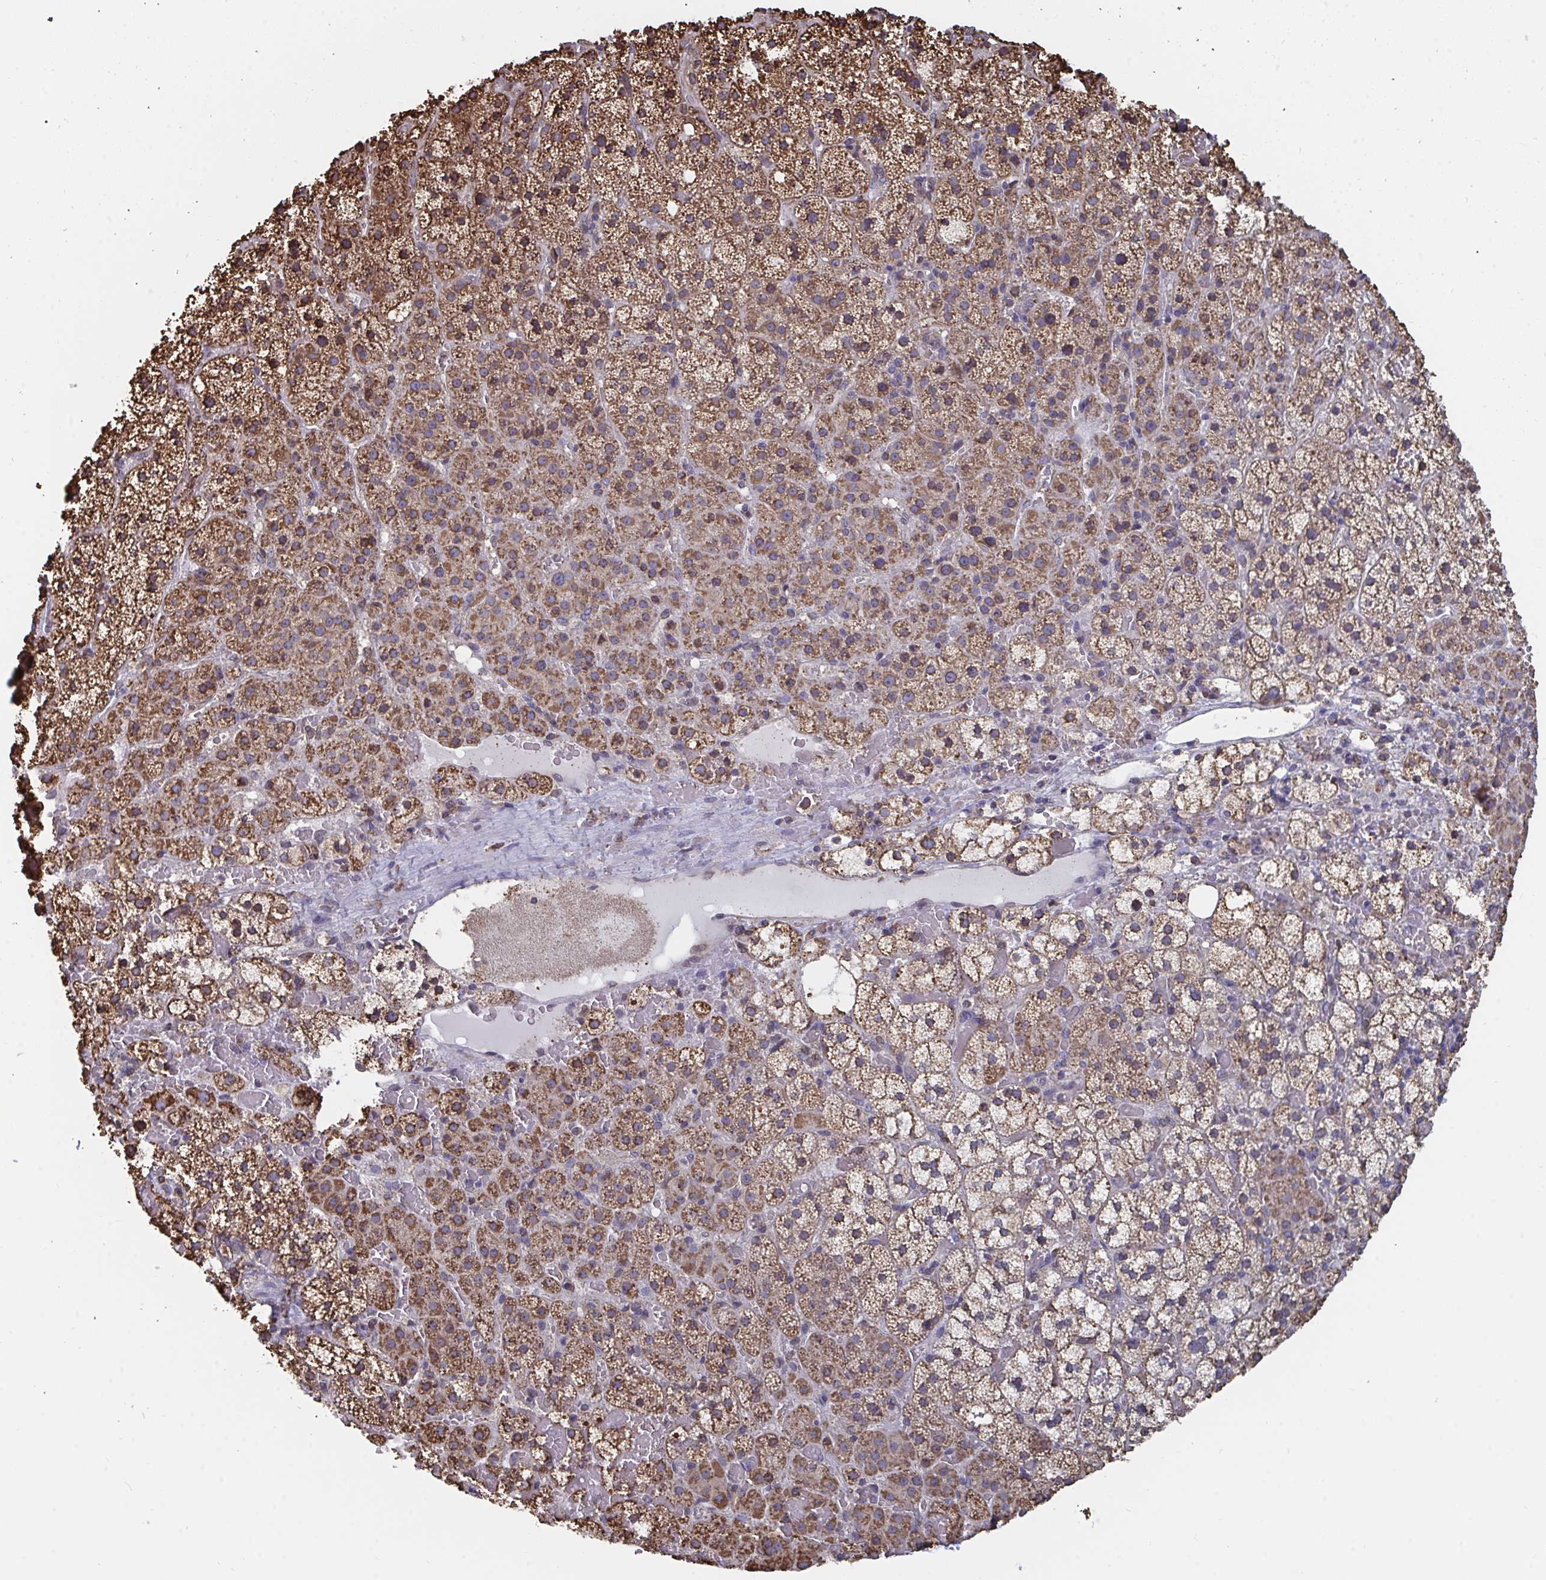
{"staining": {"intensity": "strong", "quantity": ">75%", "location": "cytoplasmic/membranous"}, "tissue": "adrenal gland", "cell_type": "Glandular cells", "image_type": "normal", "snomed": [{"axis": "morphology", "description": "Normal tissue, NOS"}, {"axis": "topography", "description": "Adrenal gland"}], "caption": "IHC micrograph of benign adrenal gland stained for a protein (brown), which displays high levels of strong cytoplasmic/membranous staining in approximately >75% of glandular cells.", "gene": "ELAVL1", "patient": {"sex": "male", "age": 53}}